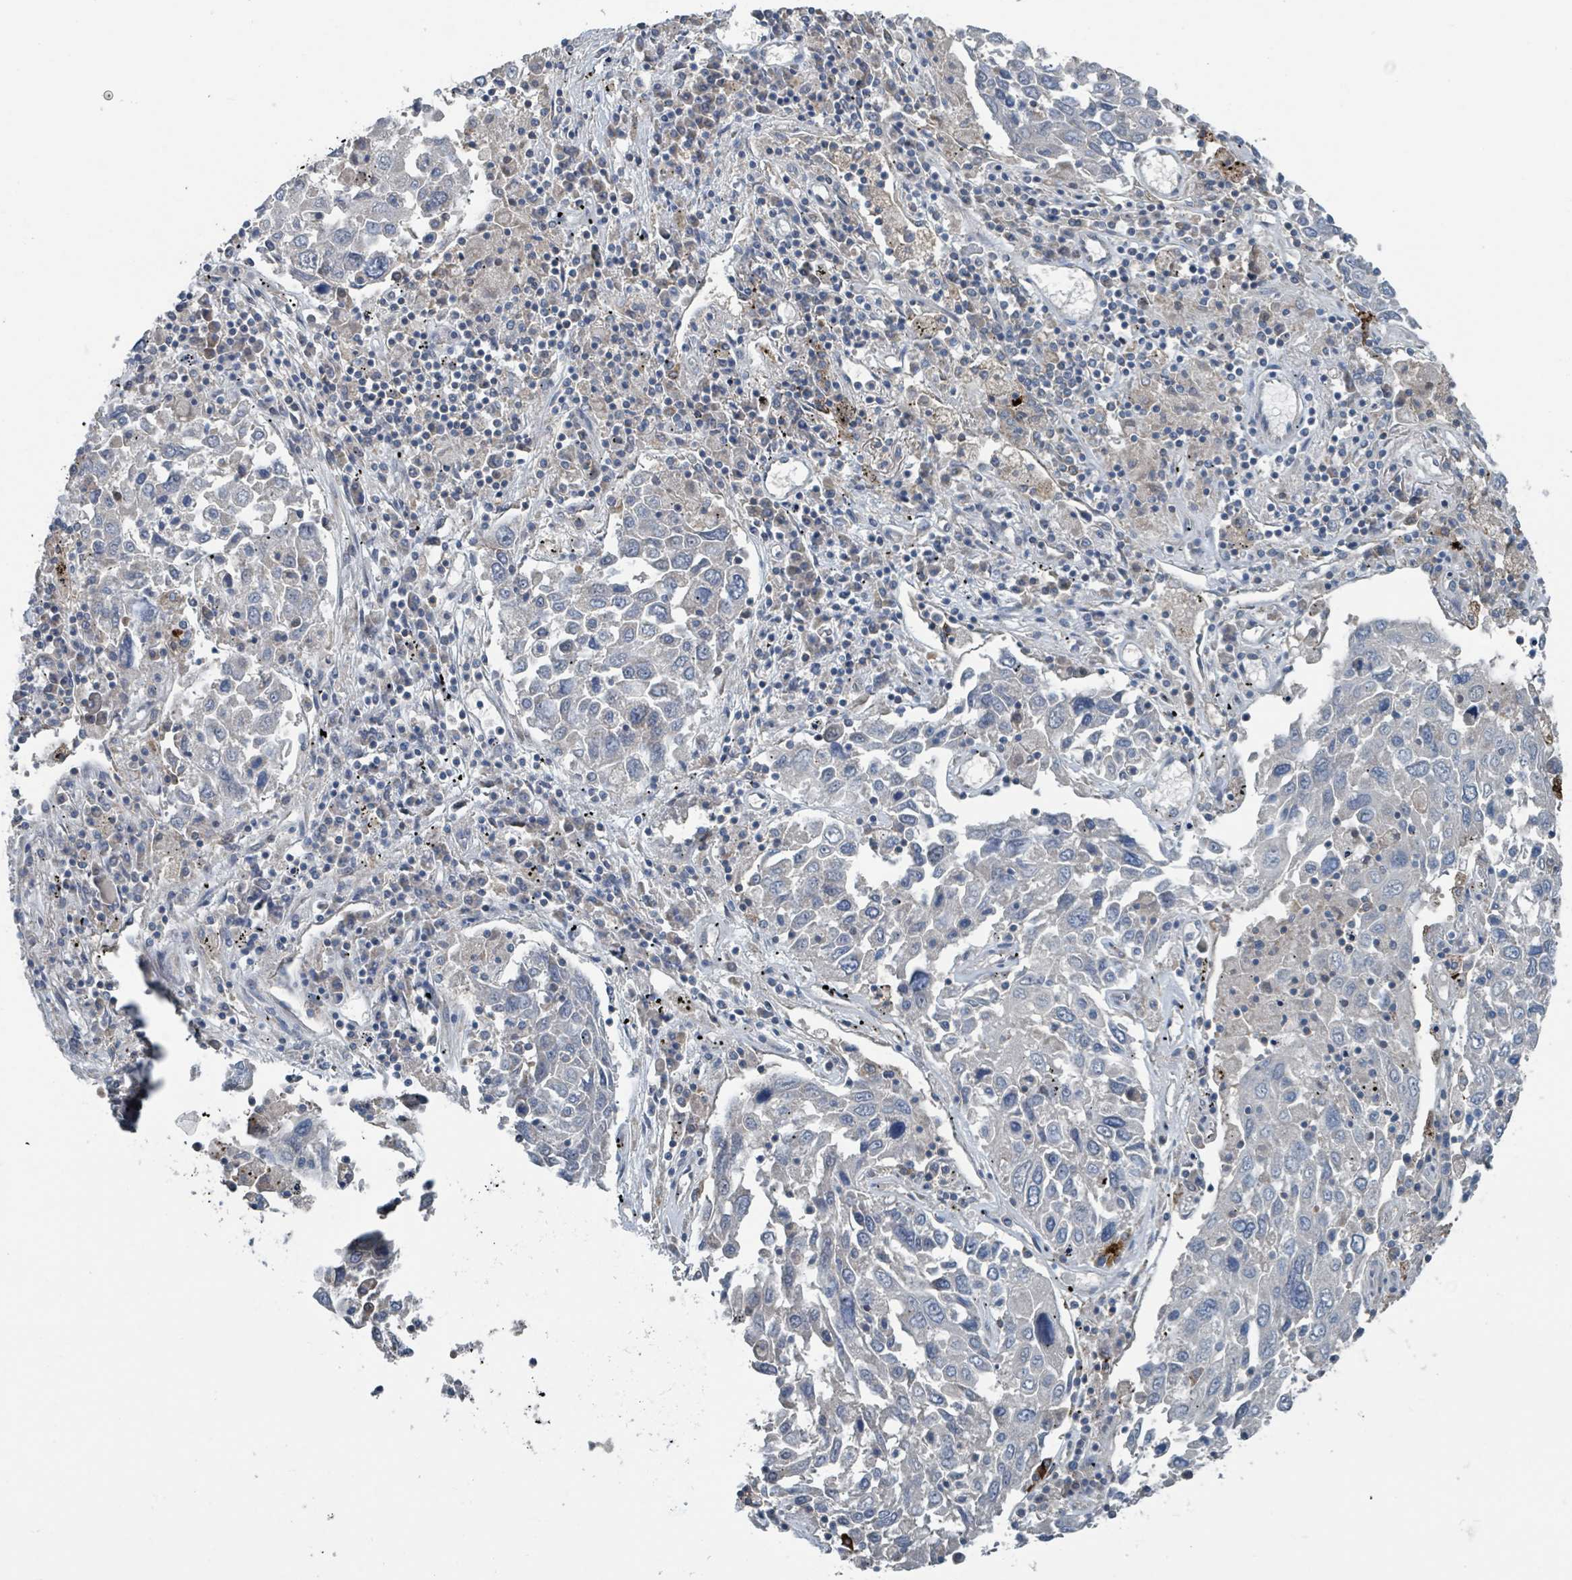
{"staining": {"intensity": "negative", "quantity": "none", "location": "none"}, "tissue": "lung cancer", "cell_type": "Tumor cells", "image_type": "cancer", "snomed": [{"axis": "morphology", "description": "Squamous cell carcinoma, NOS"}, {"axis": "topography", "description": "Lung"}], "caption": "The immunohistochemistry (IHC) image has no significant positivity in tumor cells of lung cancer (squamous cell carcinoma) tissue.", "gene": "ACBD4", "patient": {"sex": "male", "age": 65}}